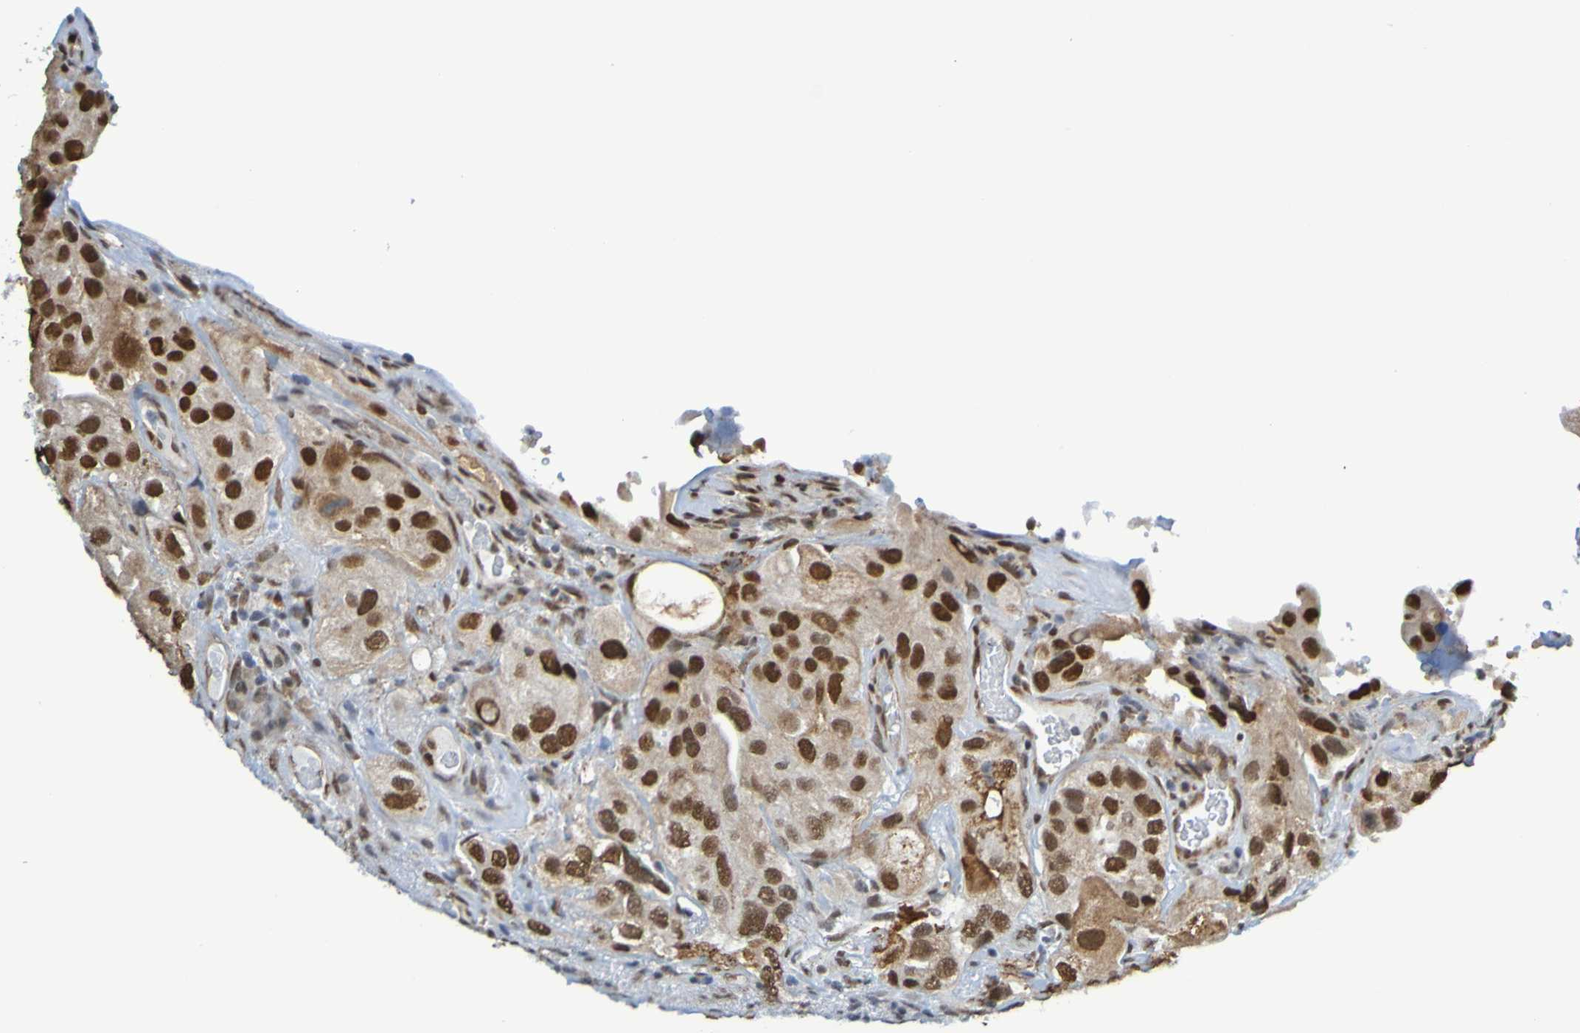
{"staining": {"intensity": "strong", "quantity": ">75%", "location": "nuclear"}, "tissue": "urothelial cancer", "cell_type": "Tumor cells", "image_type": "cancer", "snomed": [{"axis": "morphology", "description": "Urothelial carcinoma, High grade"}, {"axis": "topography", "description": "Urinary bladder"}], "caption": "Immunohistochemistry (IHC) staining of urothelial cancer, which demonstrates high levels of strong nuclear positivity in about >75% of tumor cells indicating strong nuclear protein staining. The staining was performed using DAB (brown) for protein detection and nuclei were counterstained in hematoxylin (blue).", "gene": "HDAC2", "patient": {"sex": "female", "age": 64}}